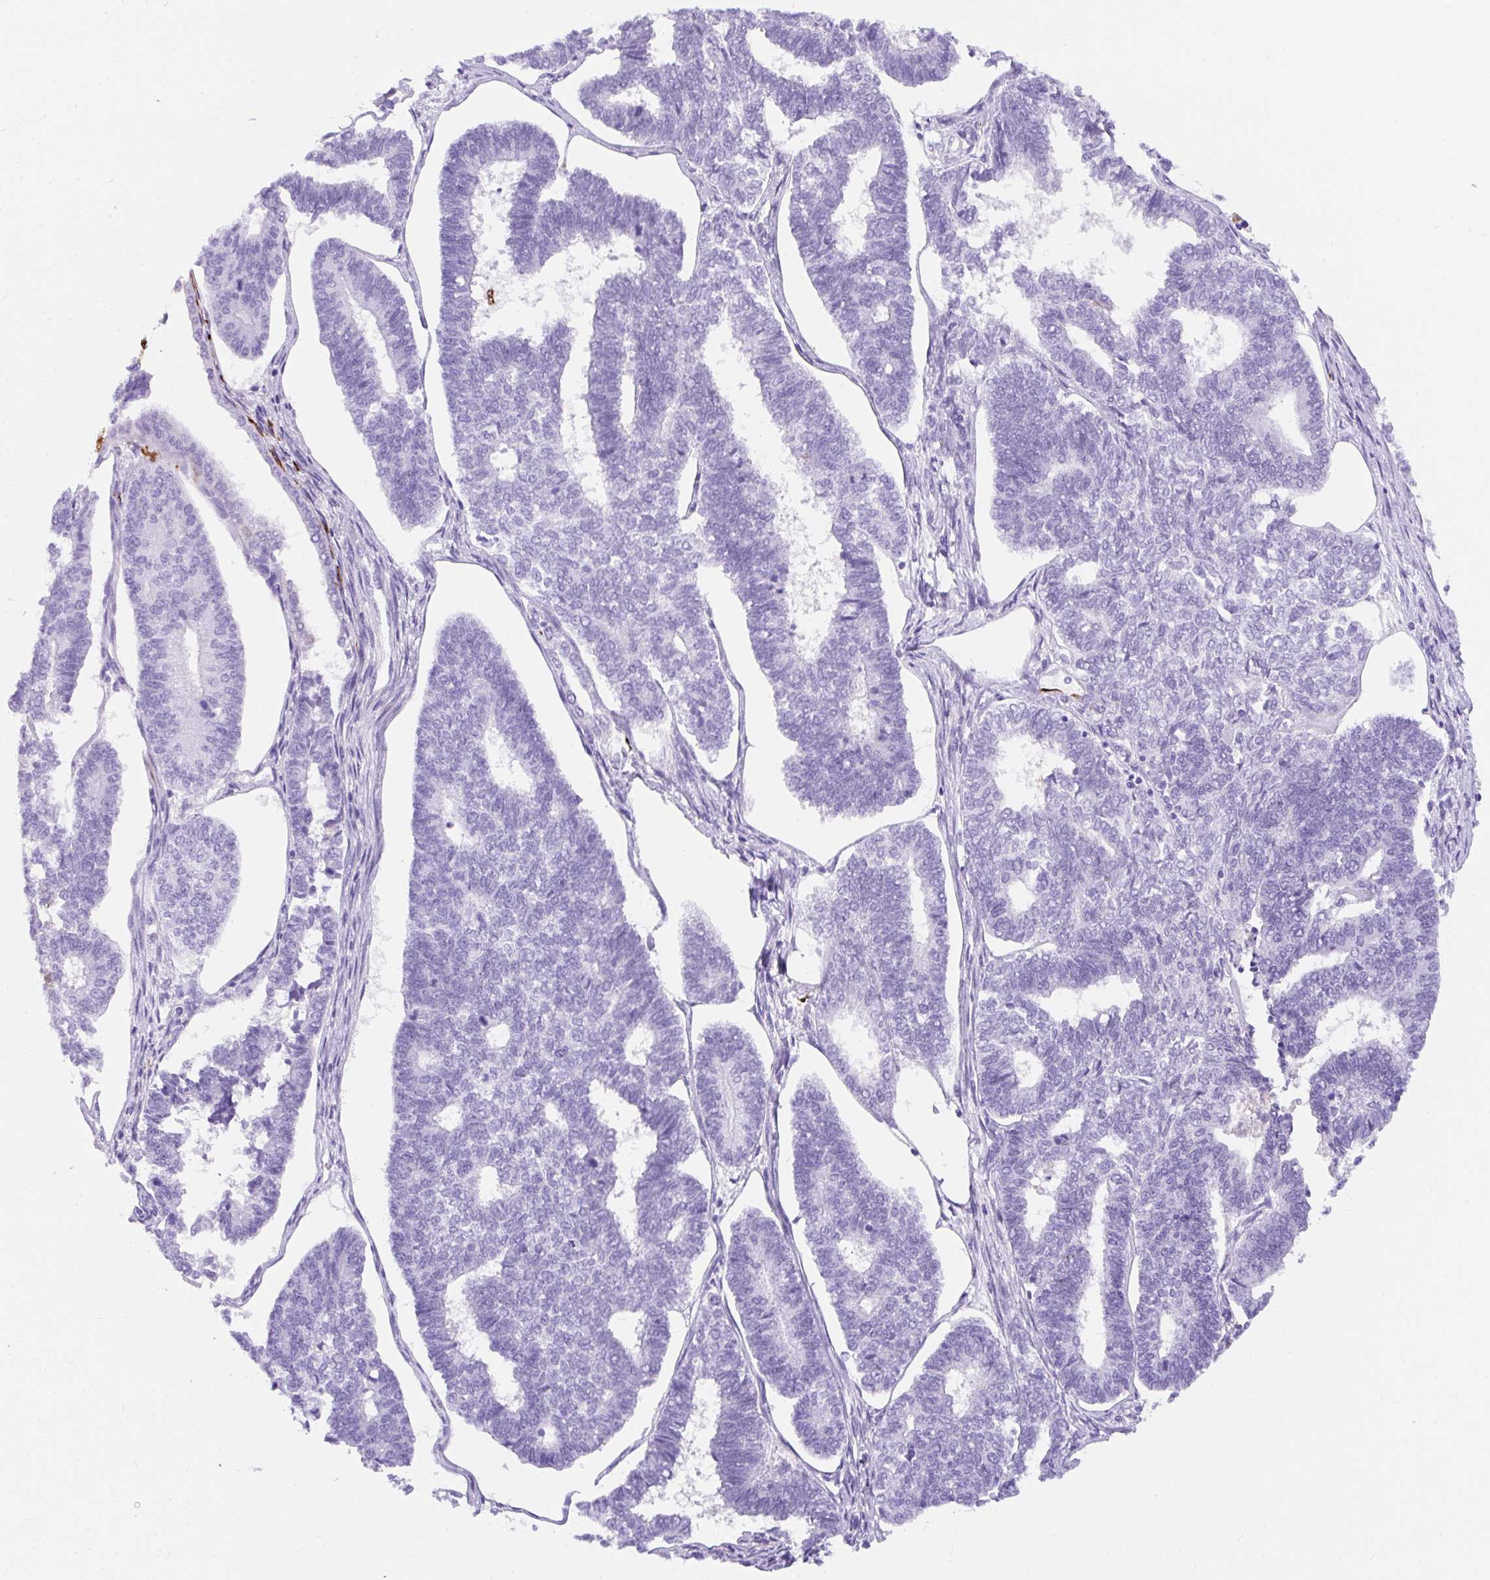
{"staining": {"intensity": "negative", "quantity": "none", "location": "none"}, "tissue": "endometrial cancer", "cell_type": "Tumor cells", "image_type": "cancer", "snomed": [{"axis": "morphology", "description": "Adenocarcinoma, NOS"}, {"axis": "topography", "description": "Endometrium"}], "caption": "Tumor cells show no significant protein staining in endometrial cancer (adenocarcinoma).", "gene": "APOC4-APOC2", "patient": {"sex": "female", "age": 70}}